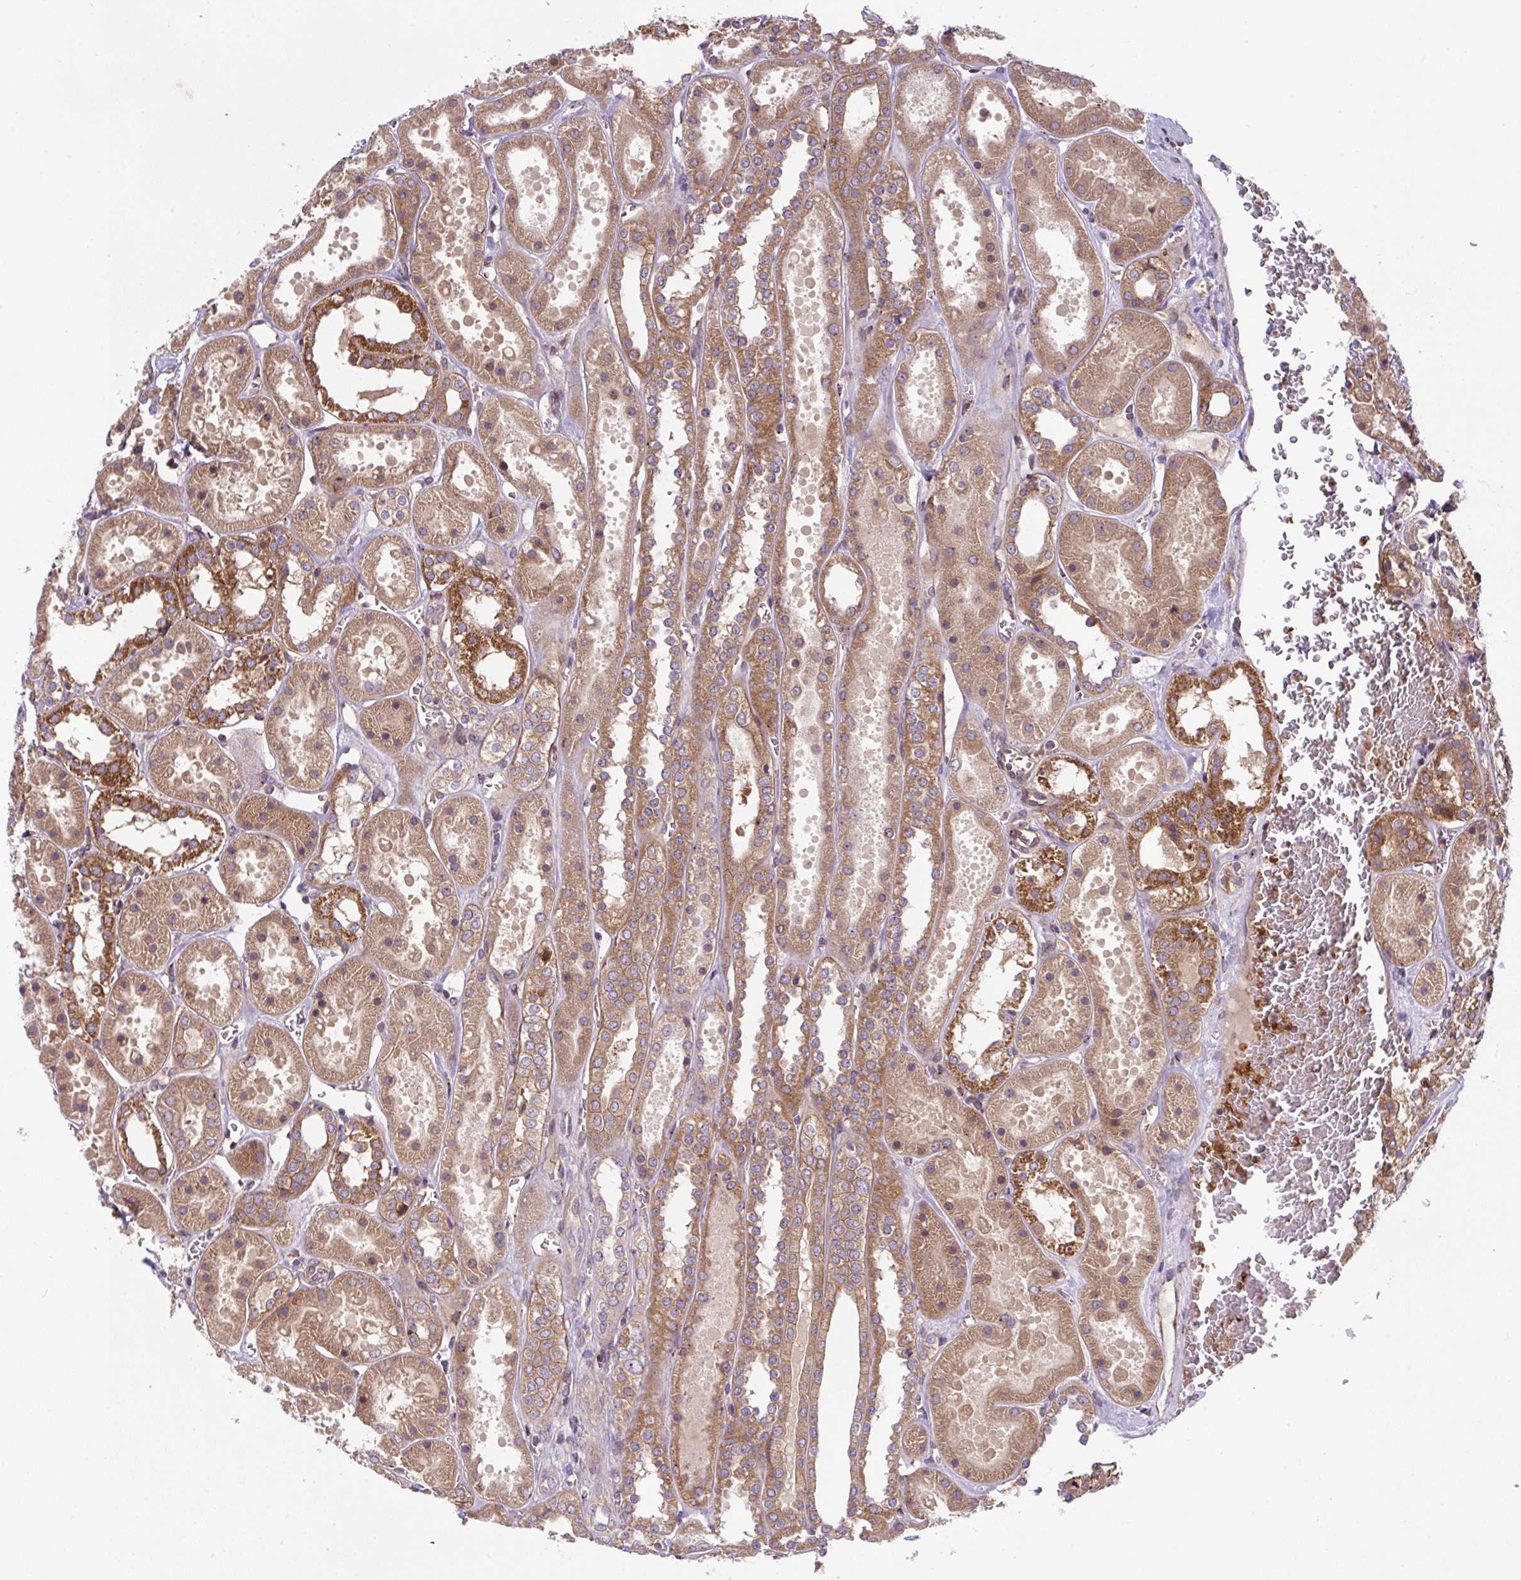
{"staining": {"intensity": "moderate", "quantity": ">75%", "location": "cytoplasmic/membranous"}, "tissue": "kidney", "cell_type": "Cells in glomeruli", "image_type": "normal", "snomed": [{"axis": "morphology", "description": "Normal tissue, NOS"}, {"axis": "topography", "description": "Kidney"}], "caption": "Unremarkable kidney was stained to show a protein in brown. There is medium levels of moderate cytoplasmic/membranous expression in approximately >75% of cells in glomeruli. (Brightfield microscopy of DAB IHC at high magnification).", "gene": "APOBEC3D", "patient": {"sex": "female", "age": 41}}